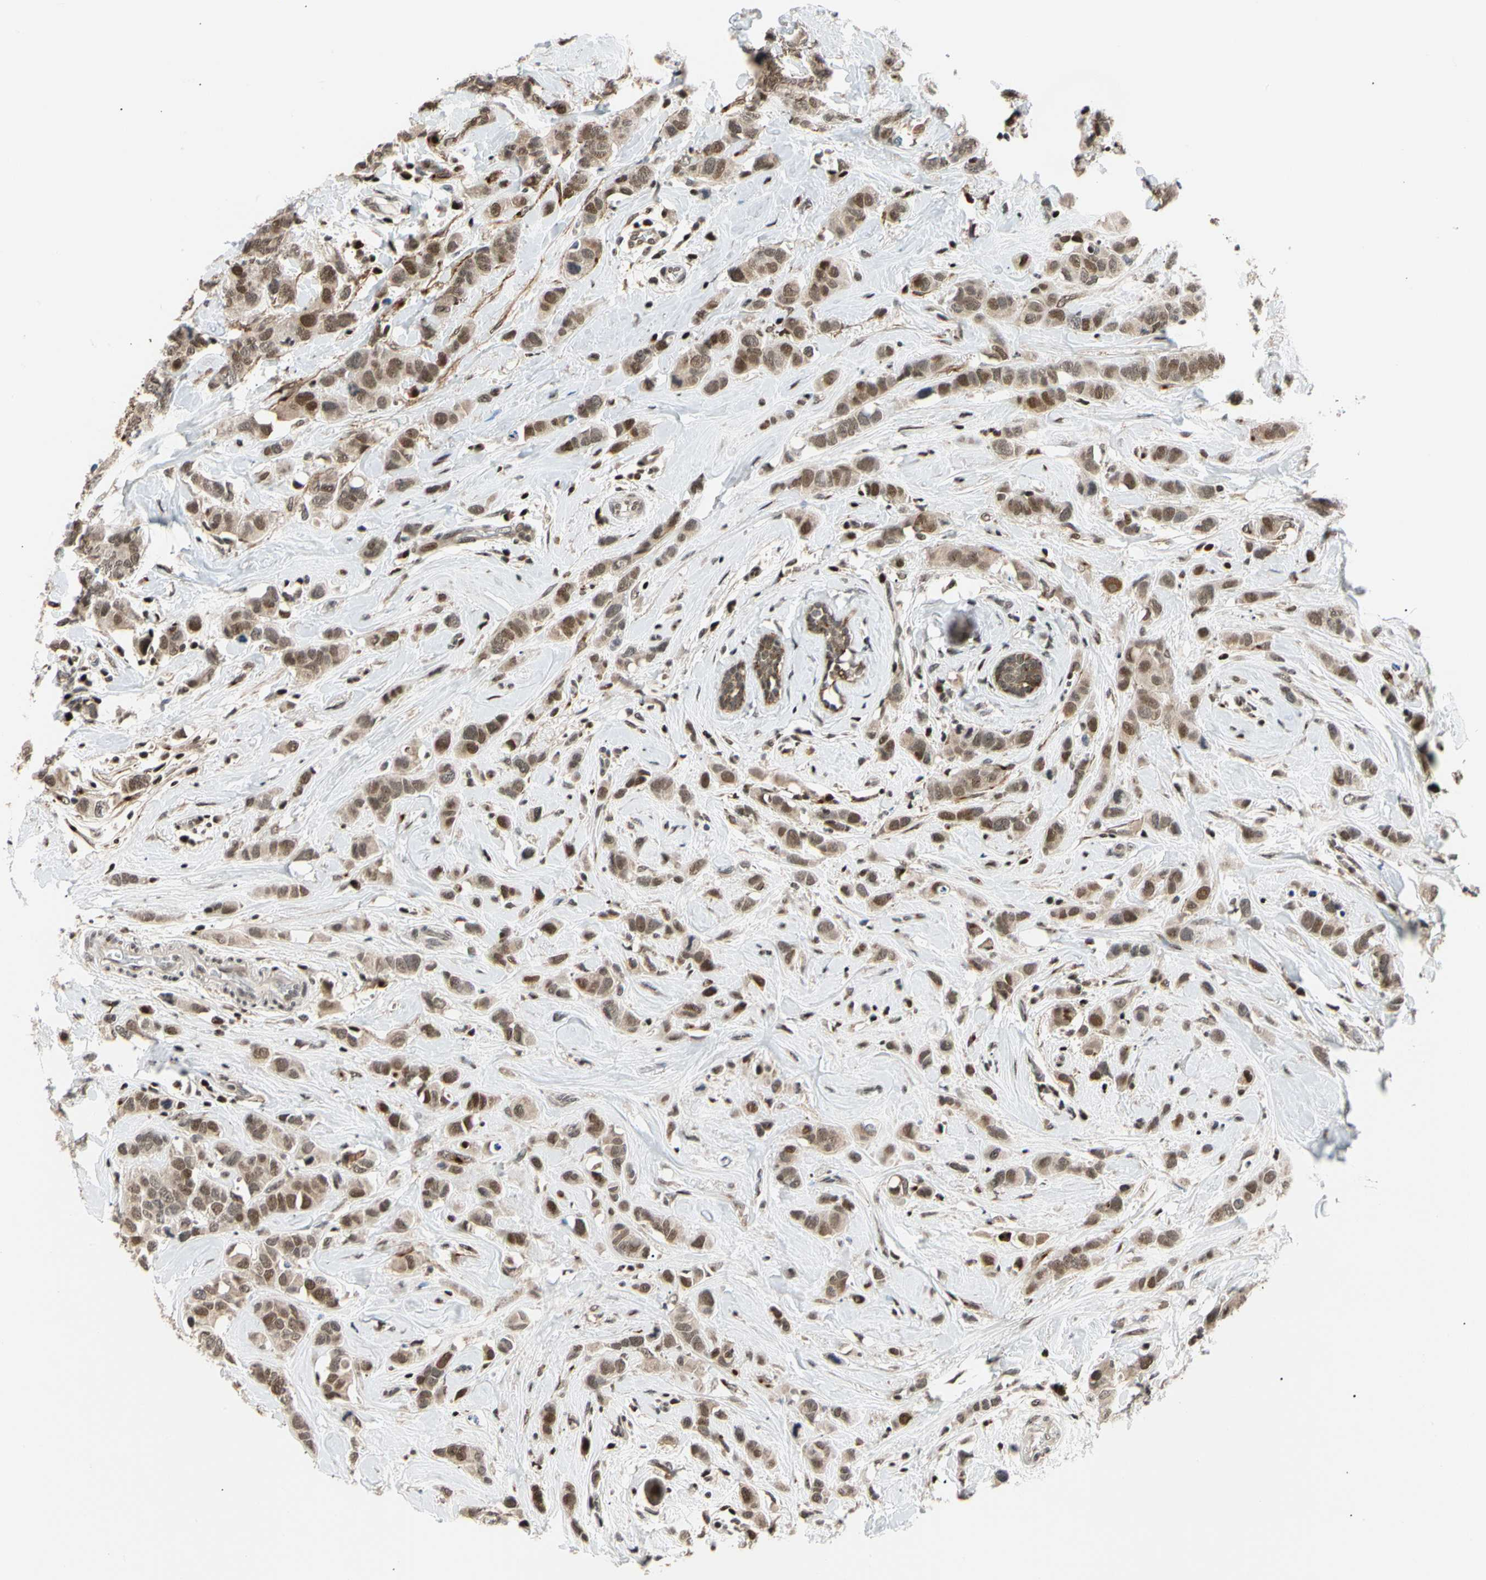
{"staining": {"intensity": "strong", "quantity": "25%-75%", "location": "nuclear"}, "tissue": "breast cancer", "cell_type": "Tumor cells", "image_type": "cancer", "snomed": [{"axis": "morphology", "description": "Normal tissue, NOS"}, {"axis": "morphology", "description": "Duct carcinoma"}, {"axis": "topography", "description": "Breast"}], "caption": "Tumor cells exhibit high levels of strong nuclear expression in approximately 25%-75% of cells in breast cancer.", "gene": "E2F1", "patient": {"sex": "female", "age": 50}}